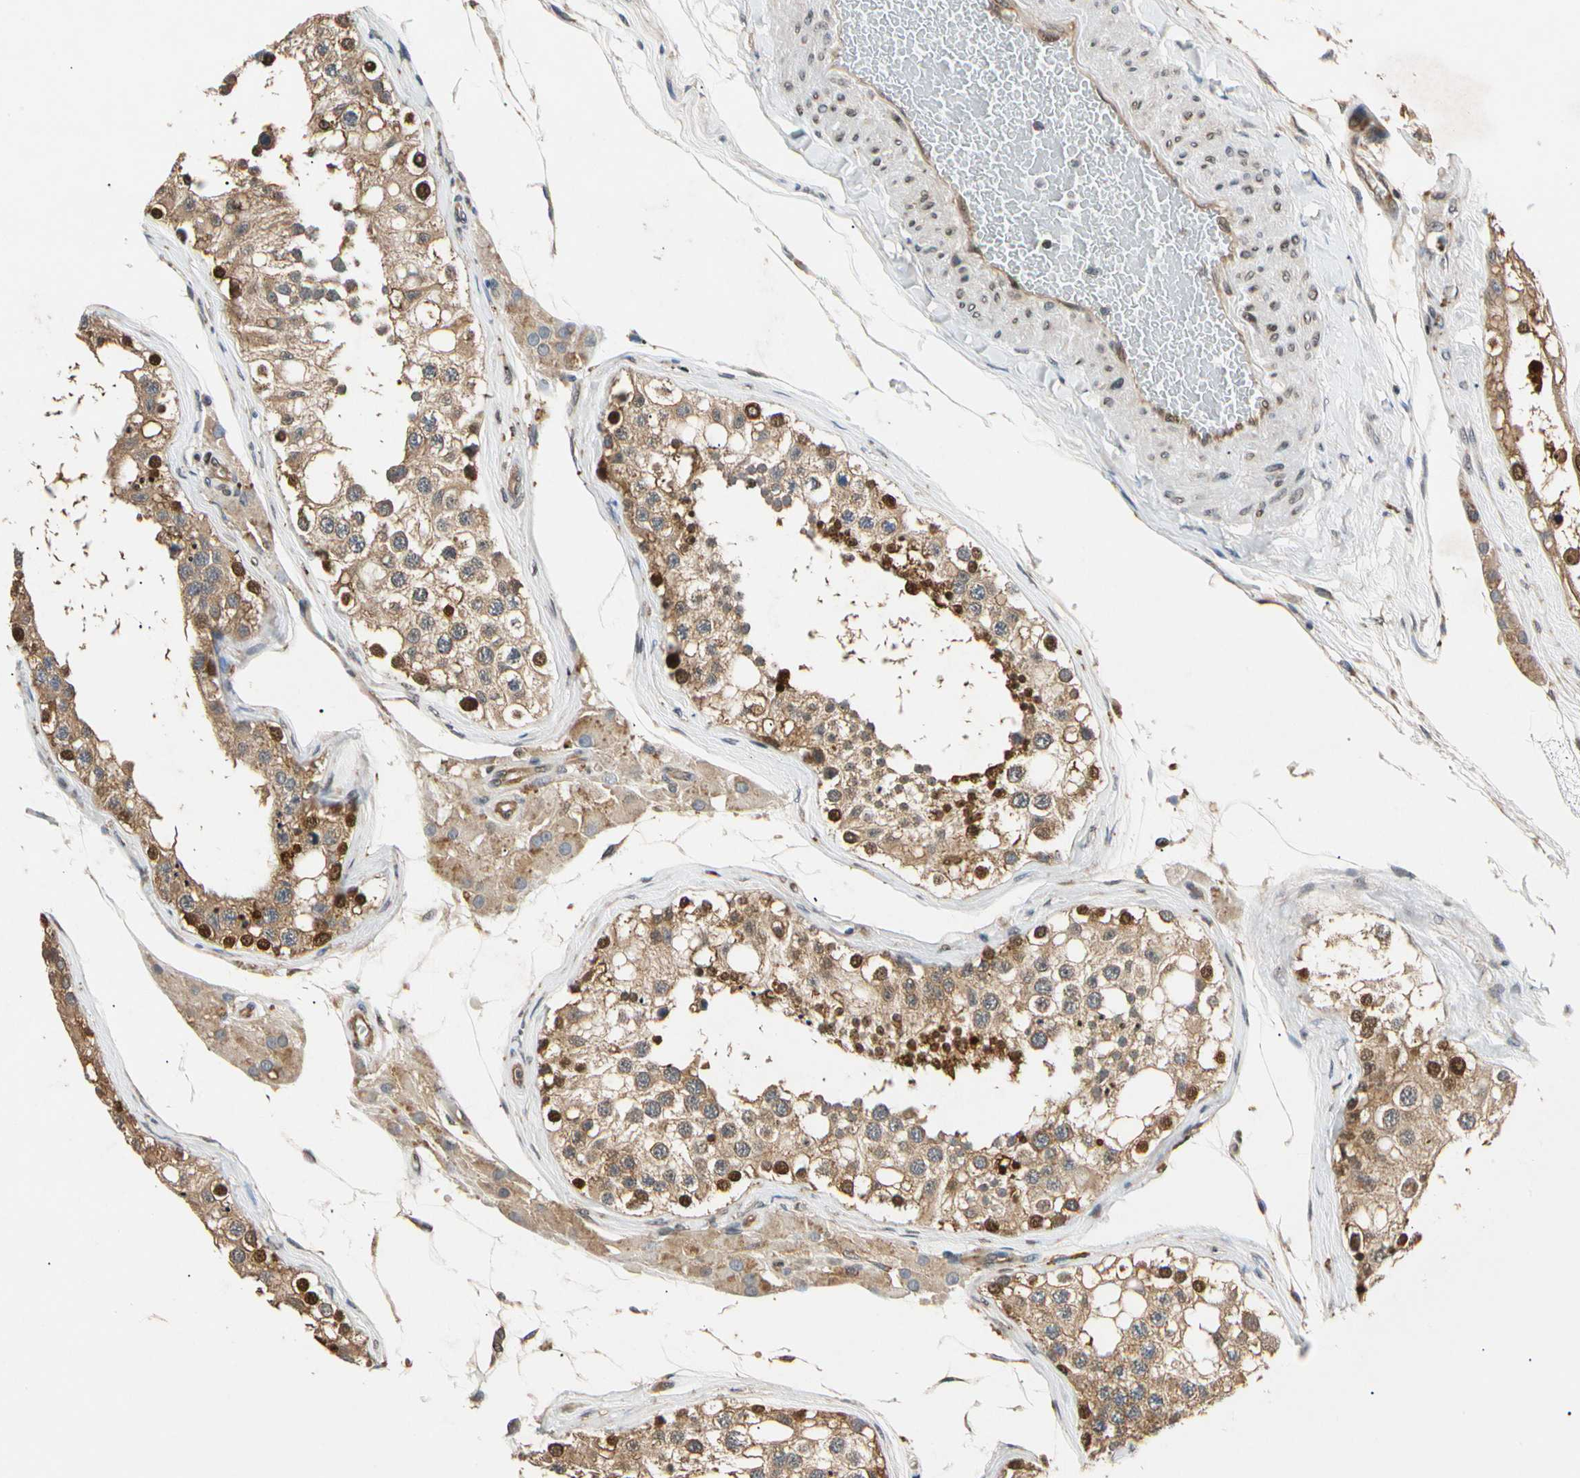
{"staining": {"intensity": "moderate", "quantity": ">75%", "location": "cytoplasmic/membranous,nuclear"}, "tissue": "testis", "cell_type": "Cells in seminiferous ducts", "image_type": "normal", "snomed": [{"axis": "morphology", "description": "Normal tissue, NOS"}, {"axis": "topography", "description": "Testis"}], "caption": "Moderate cytoplasmic/membranous,nuclear protein expression is present in about >75% of cells in seminiferous ducts in testis. (brown staining indicates protein expression, while blue staining denotes nuclei).", "gene": "EIF1AX", "patient": {"sex": "male", "age": 68}}